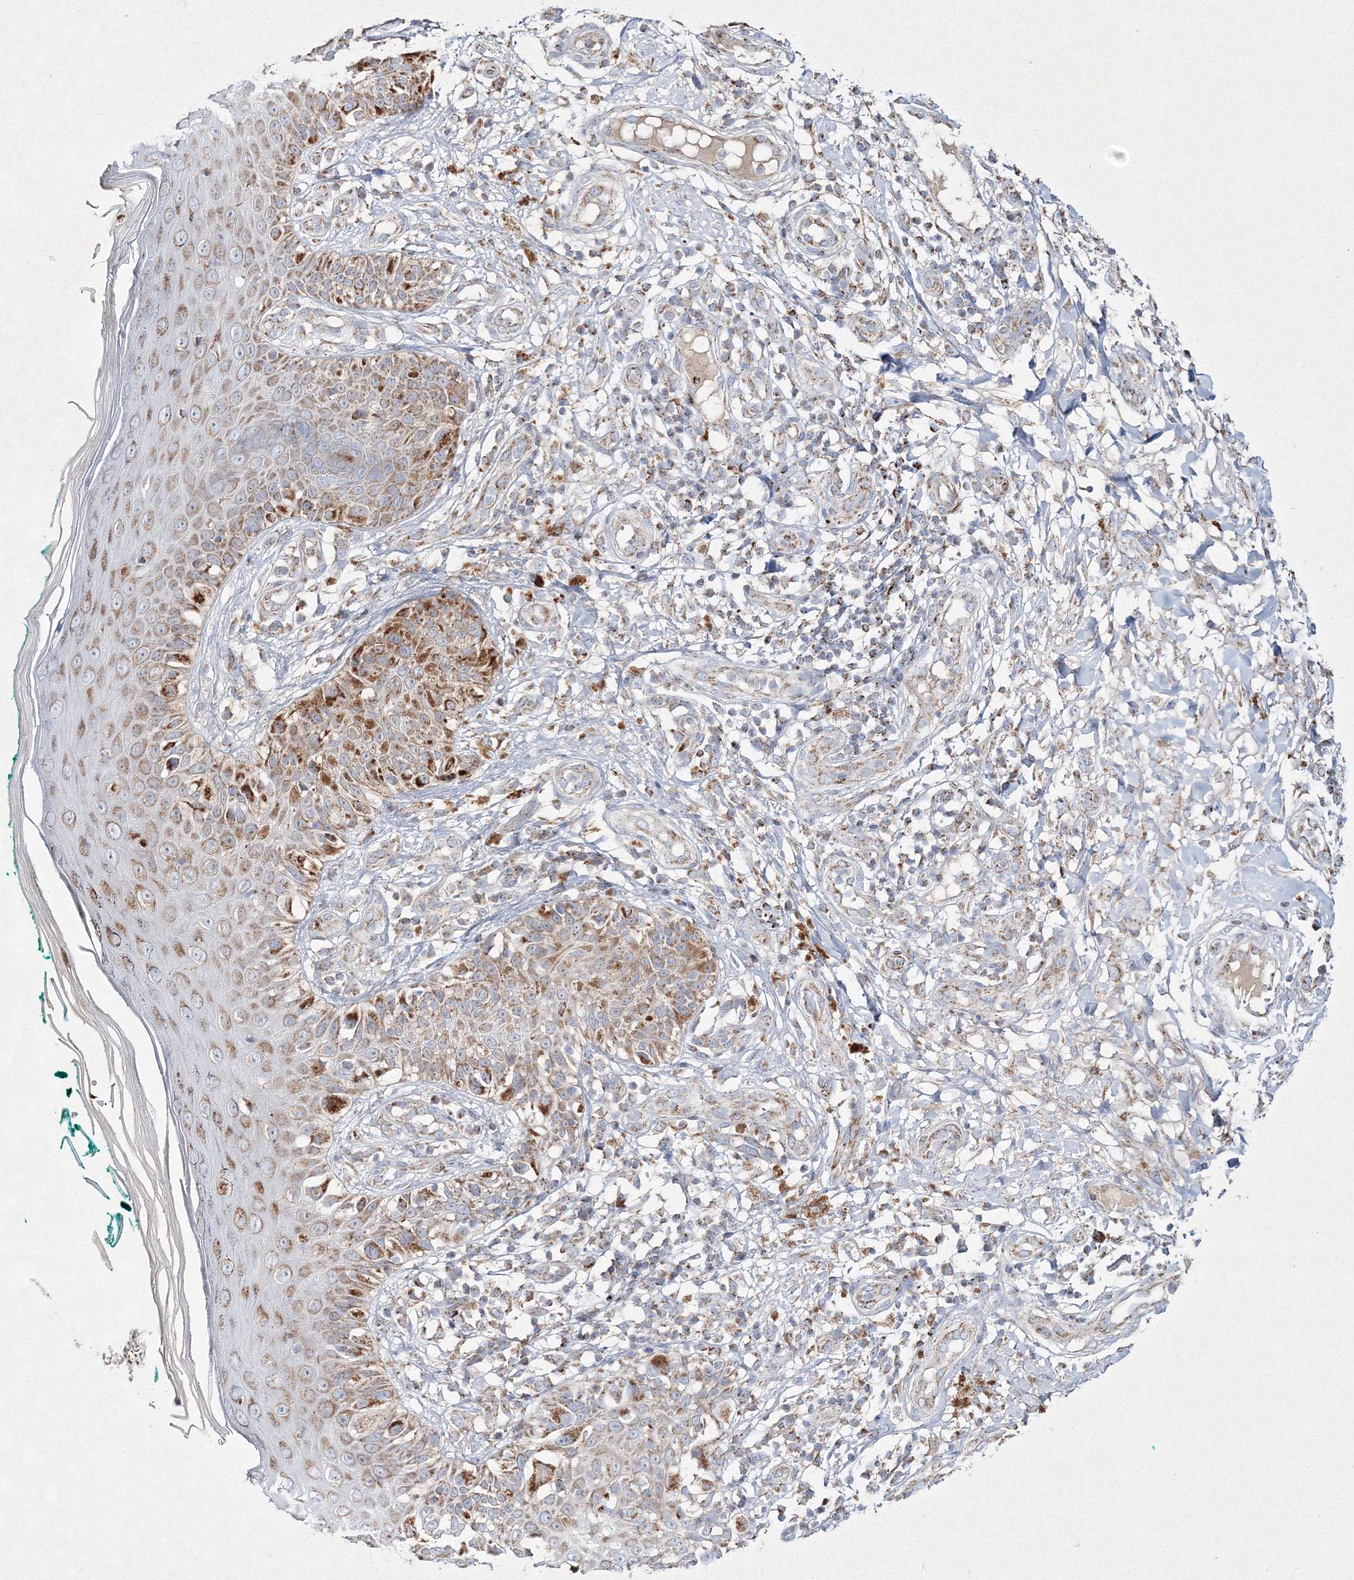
{"staining": {"intensity": "moderate", "quantity": ">75%", "location": "cytoplasmic/membranous"}, "tissue": "melanoma", "cell_type": "Tumor cells", "image_type": "cancer", "snomed": [{"axis": "morphology", "description": "Malignant melanoma, NOS"}, {"axis": "topography", "description": "Skin"}], "caption": "Immunohistochemistry (IHC) image of neoplastic tissue: human malignant melanoma stained using immunohistochemistry shows medium levels of moderate protein expression localized specifically in the cytoplasmic/membranous of tumor cells, appearing as a cytoplasmic/membranous brown color.", "gene": "IGSF9", "patient": {"sex": "female", "age": 81}}